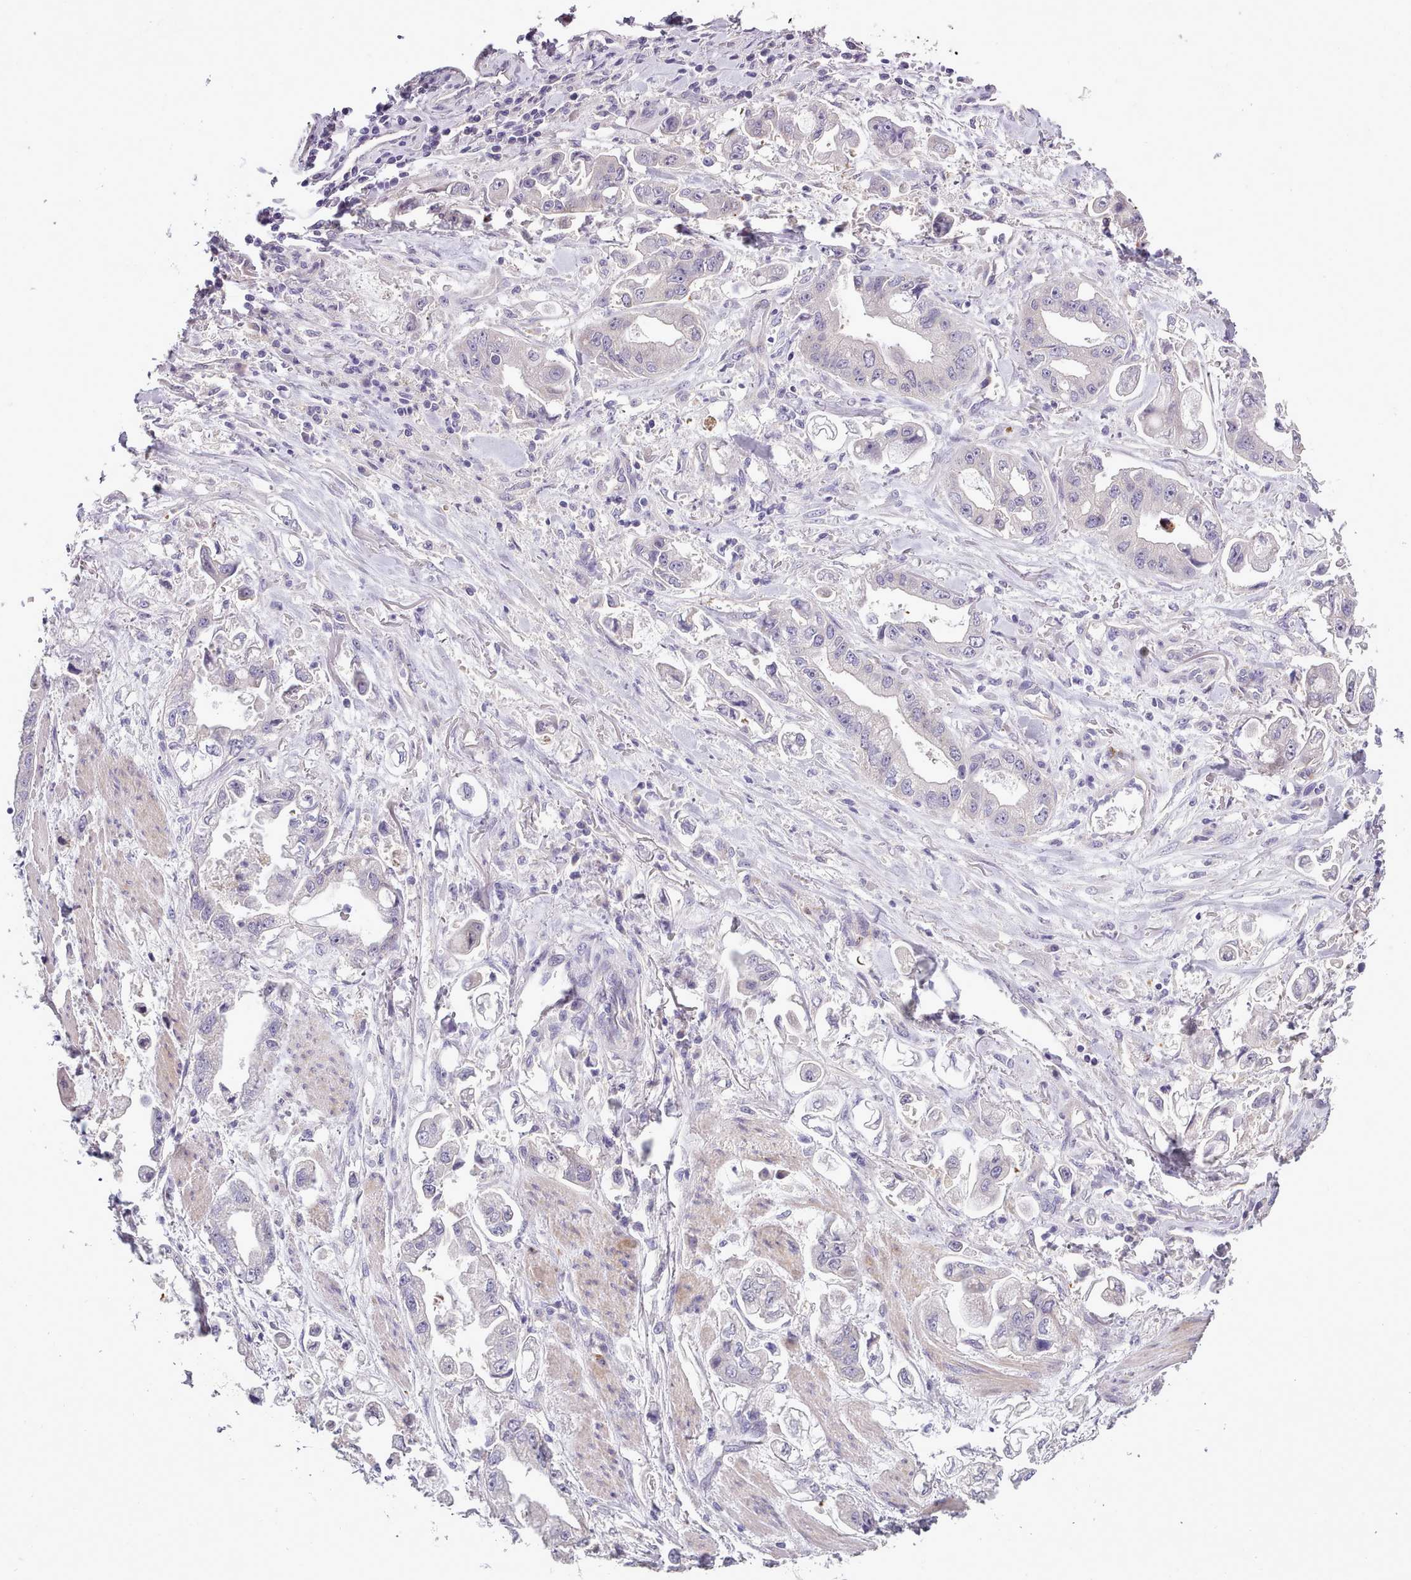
{"staining": {"intensity": "weak", "quantity": "25%-75%", "location": "cytoplasmic/membranous"}, "tissue": "stomach cancer", "cell_type": "Tumor cells", "image_type": "cancer", "snomed": [{"axis": "morphology", "description": "Adenocarcinoma, NOS"}, {"axis": "topography", "description": "Stomach"}], "caption": "An image of stomach adenocarcinoma stained for a protein reveals weak cytoplasmic/membranous brown staining in tumor cells.", "gene": "SETX", "patient": {"sex": "male", "age": 62}}